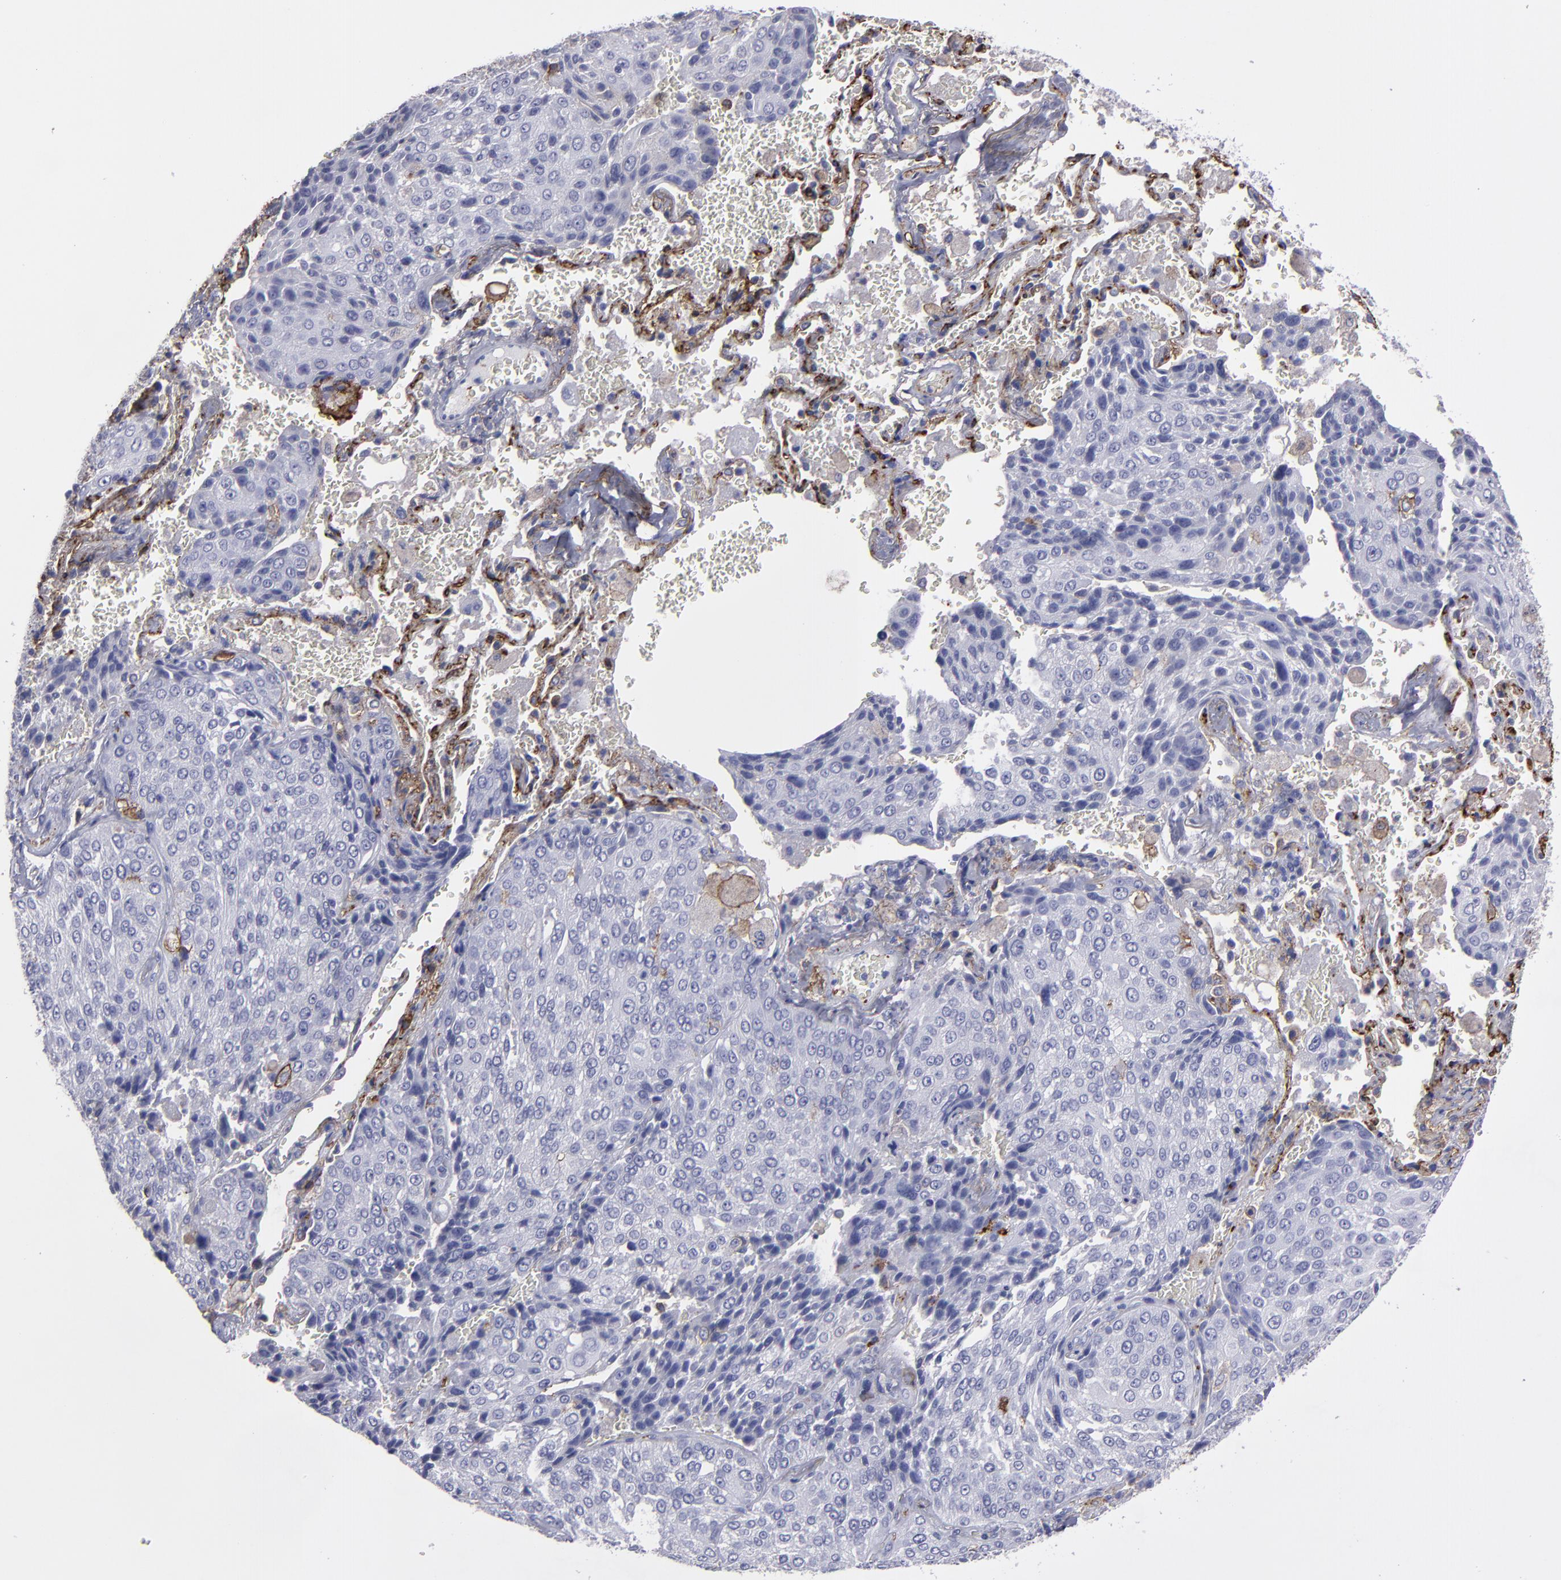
{"staining": {"intensity": "negative", "quantity": "none", "location": "none"}, "tissue": "lung cancer", "cell_type": "Tumor cells", "image_type": "cancer", "snomed": [{"axis": "morphology", "description": "Squamous cell carcinoma, NOS"}, {"axis": "topography", "description": "Lung"}], "caption": "A histopathology image of human lung squamous cell carcinoma is negative for staining in tumor cells.", "gene": "CD36", "patient": {"sex": "male", "age": 54}}